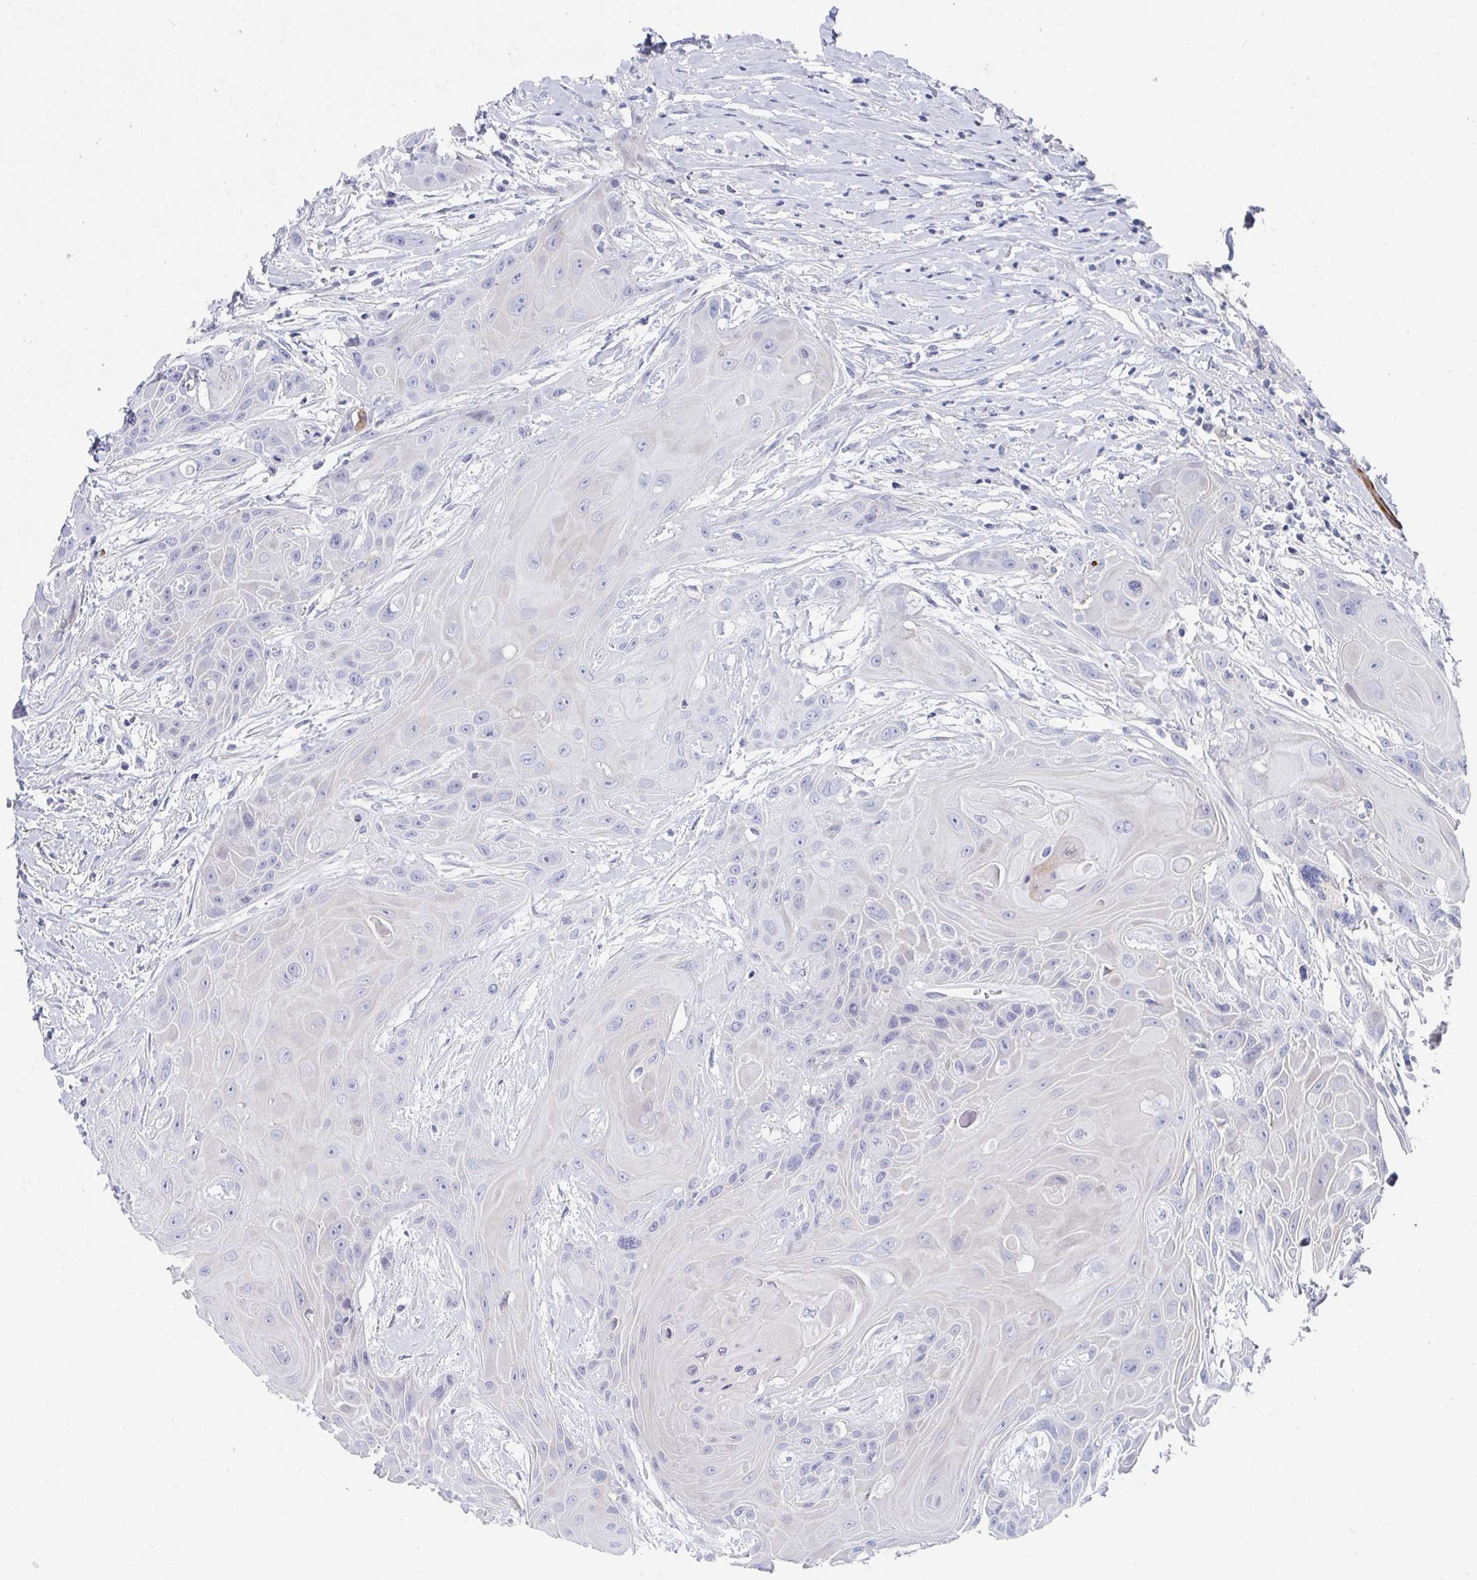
{"staining": {"intensity": "negative", "quantity": "none", "location": "none"}, "tissue": "head and neck cancer", "cell_type": "Tumor cells", "image_type": "cancer", "snomed": [{"axis": "morphology", "description": "Squamous cell carcinoma, NOS"}, {"axis": "topography", "description": "Head-Neck"}], "caption": "Squamous cell carcinoma (head and neck) was stained to show a protein in brown. There is no significant expression in tumor cells.", "gene": "ZFP82", "patient": {"sex": "female", "age": 73}}